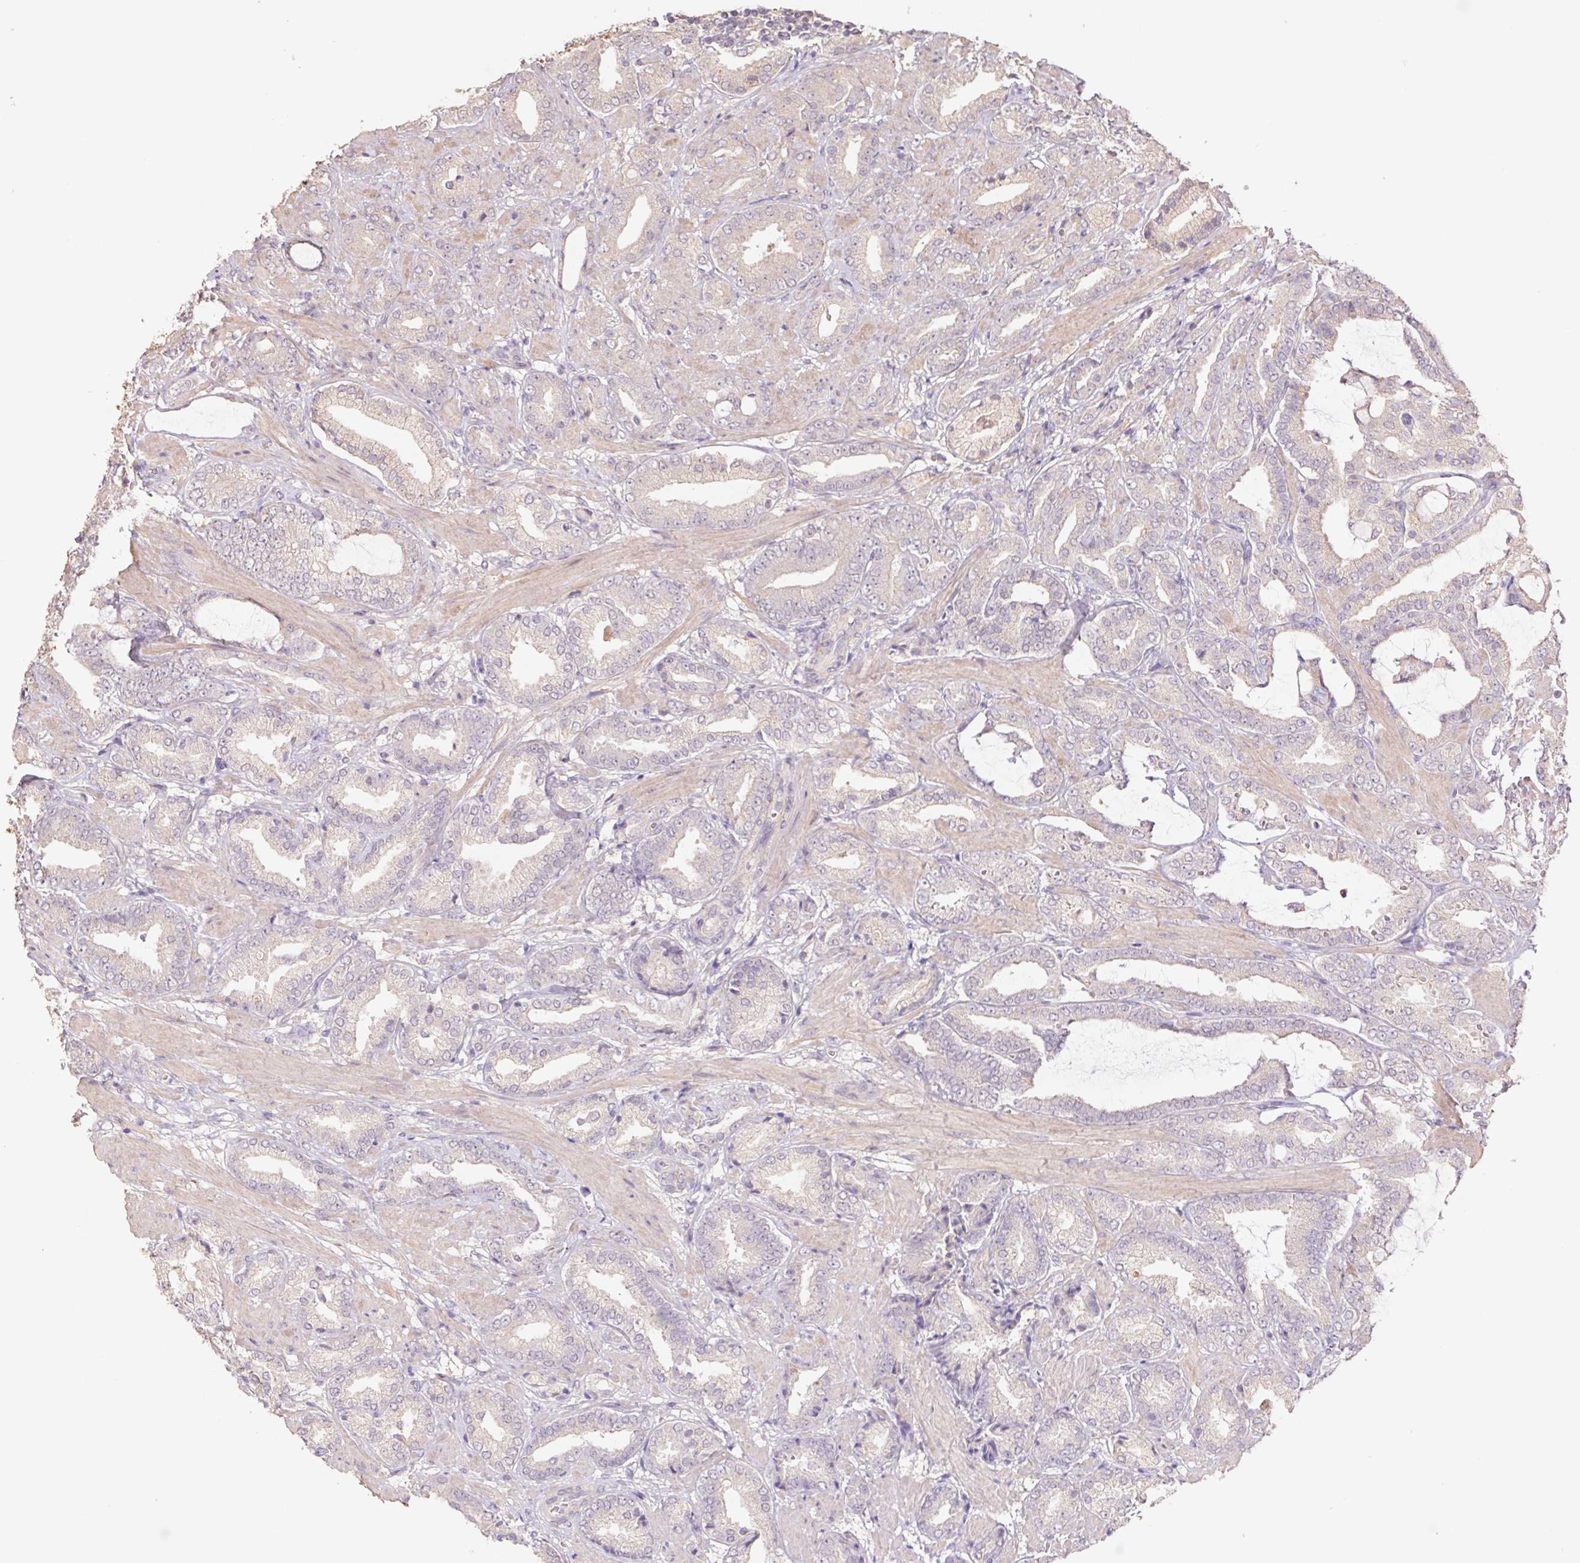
{"staining": {"intensity": "weak", "quantity": "<25%", "location": "cytoplasmic/membranous"}, "tissue": "prostate cancer", "cell_type": "Tumor cells", "image_type": "cancer", "snomed": [{"axis": "morphology", "description": "Adenocarcinoma, High grade"}, {"axis": "topography", "description": "Prostate"}], "caption": "Prostate cancer was stained to show a protein in brown. There is no significant positivity in tumor cells.", "gene": "GRM2", "patient": {"sex": "male", "age": 56}}